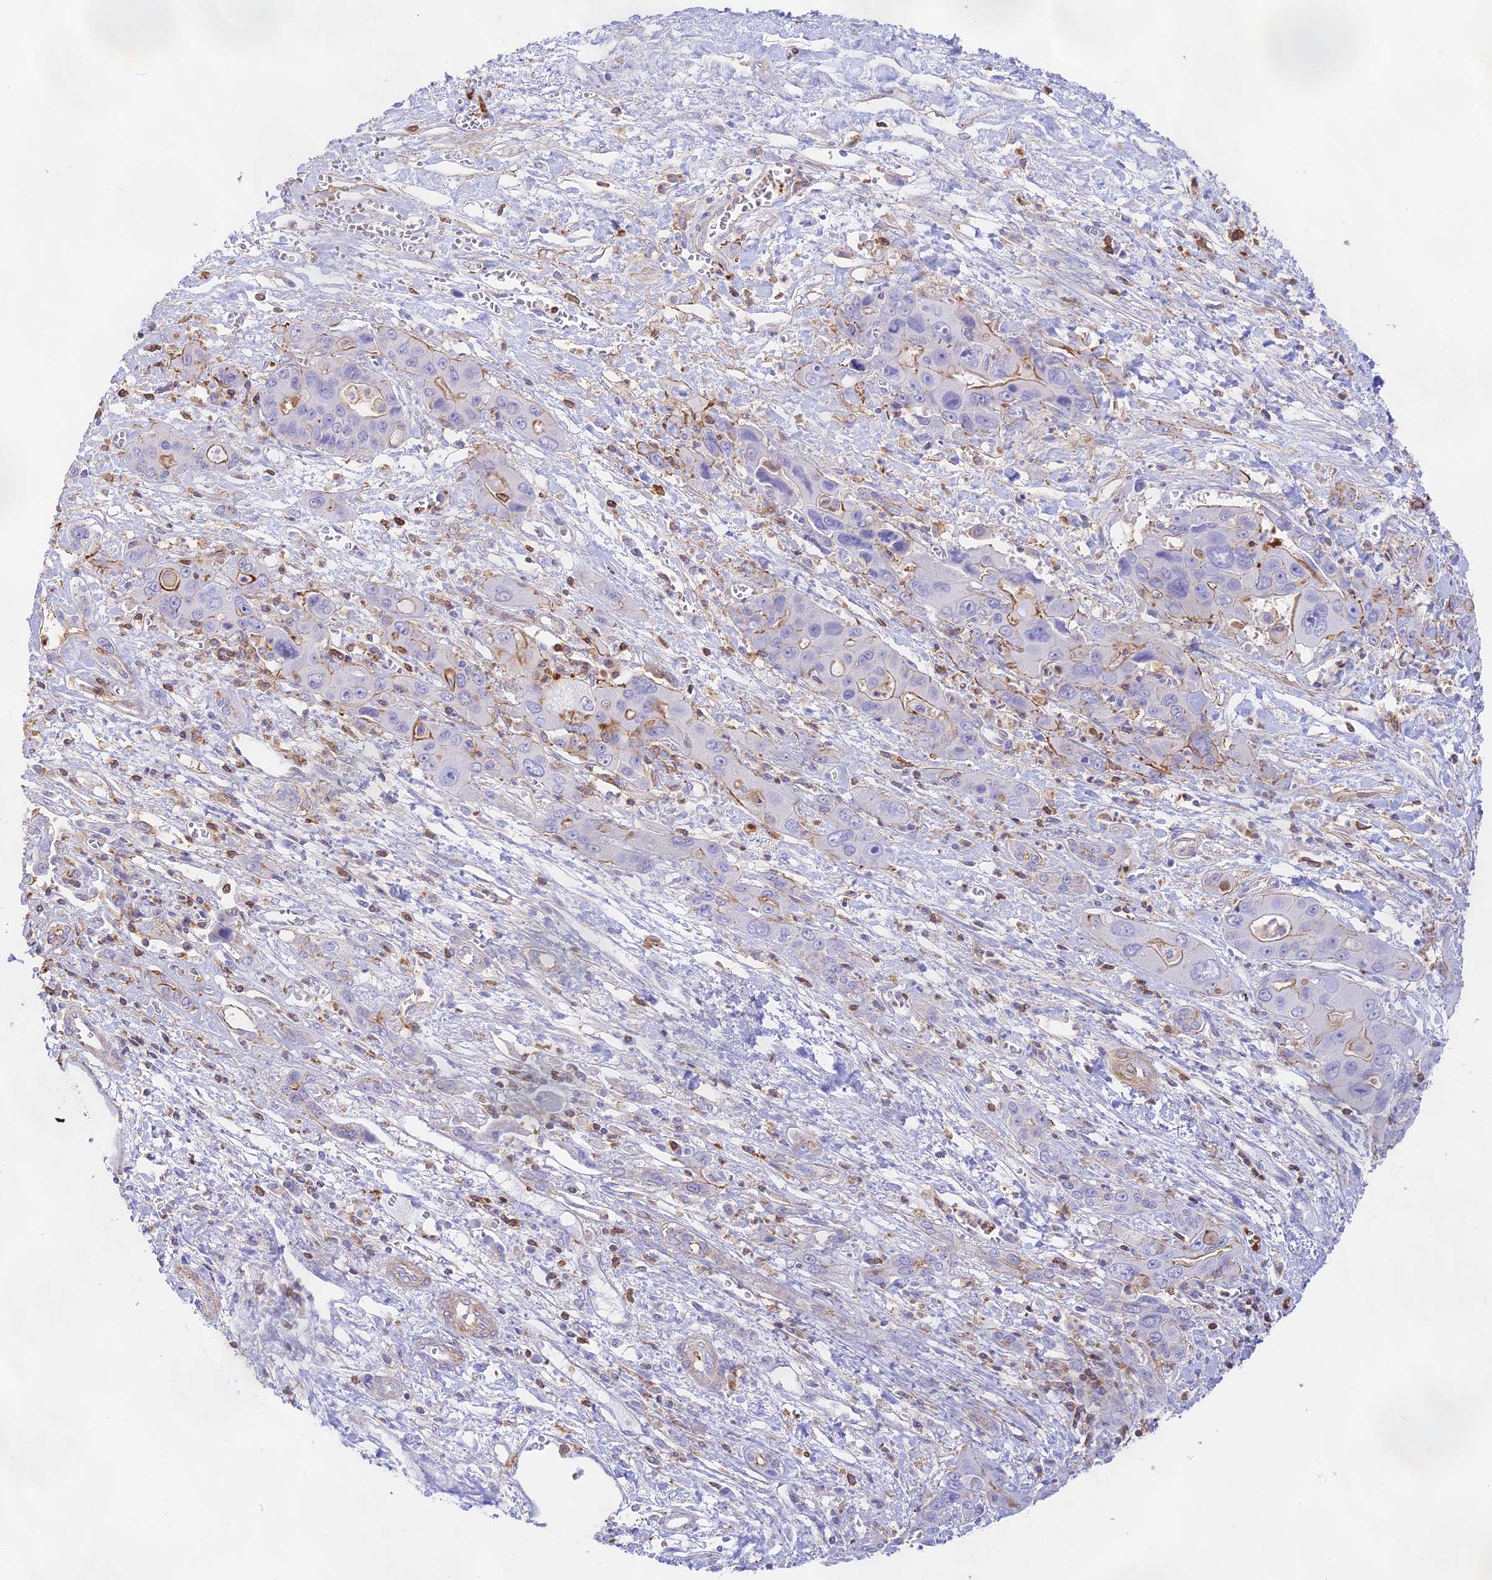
{"staining": {"intensity": "moderate", "quantity": "<25%", "location": "cytoplasmic/membranous"}, "tissue": "liver cancer", "cell_type": "Tumor cells", "image_type": "cancer", "snomed": [{"axis": "morphology", "description": "Cholangiocarcinoma"}, {"axis": "topography", "description": "Liver"}], "caption": "The photomicrograph demonstrates a brown stain indicating the presence of a protein in the cytoplasmic/membranous of tumor cells in liver cholangiocarcinoma.", "gene": "DENND1C", "patient": {"sex": "male", "age": 67}}